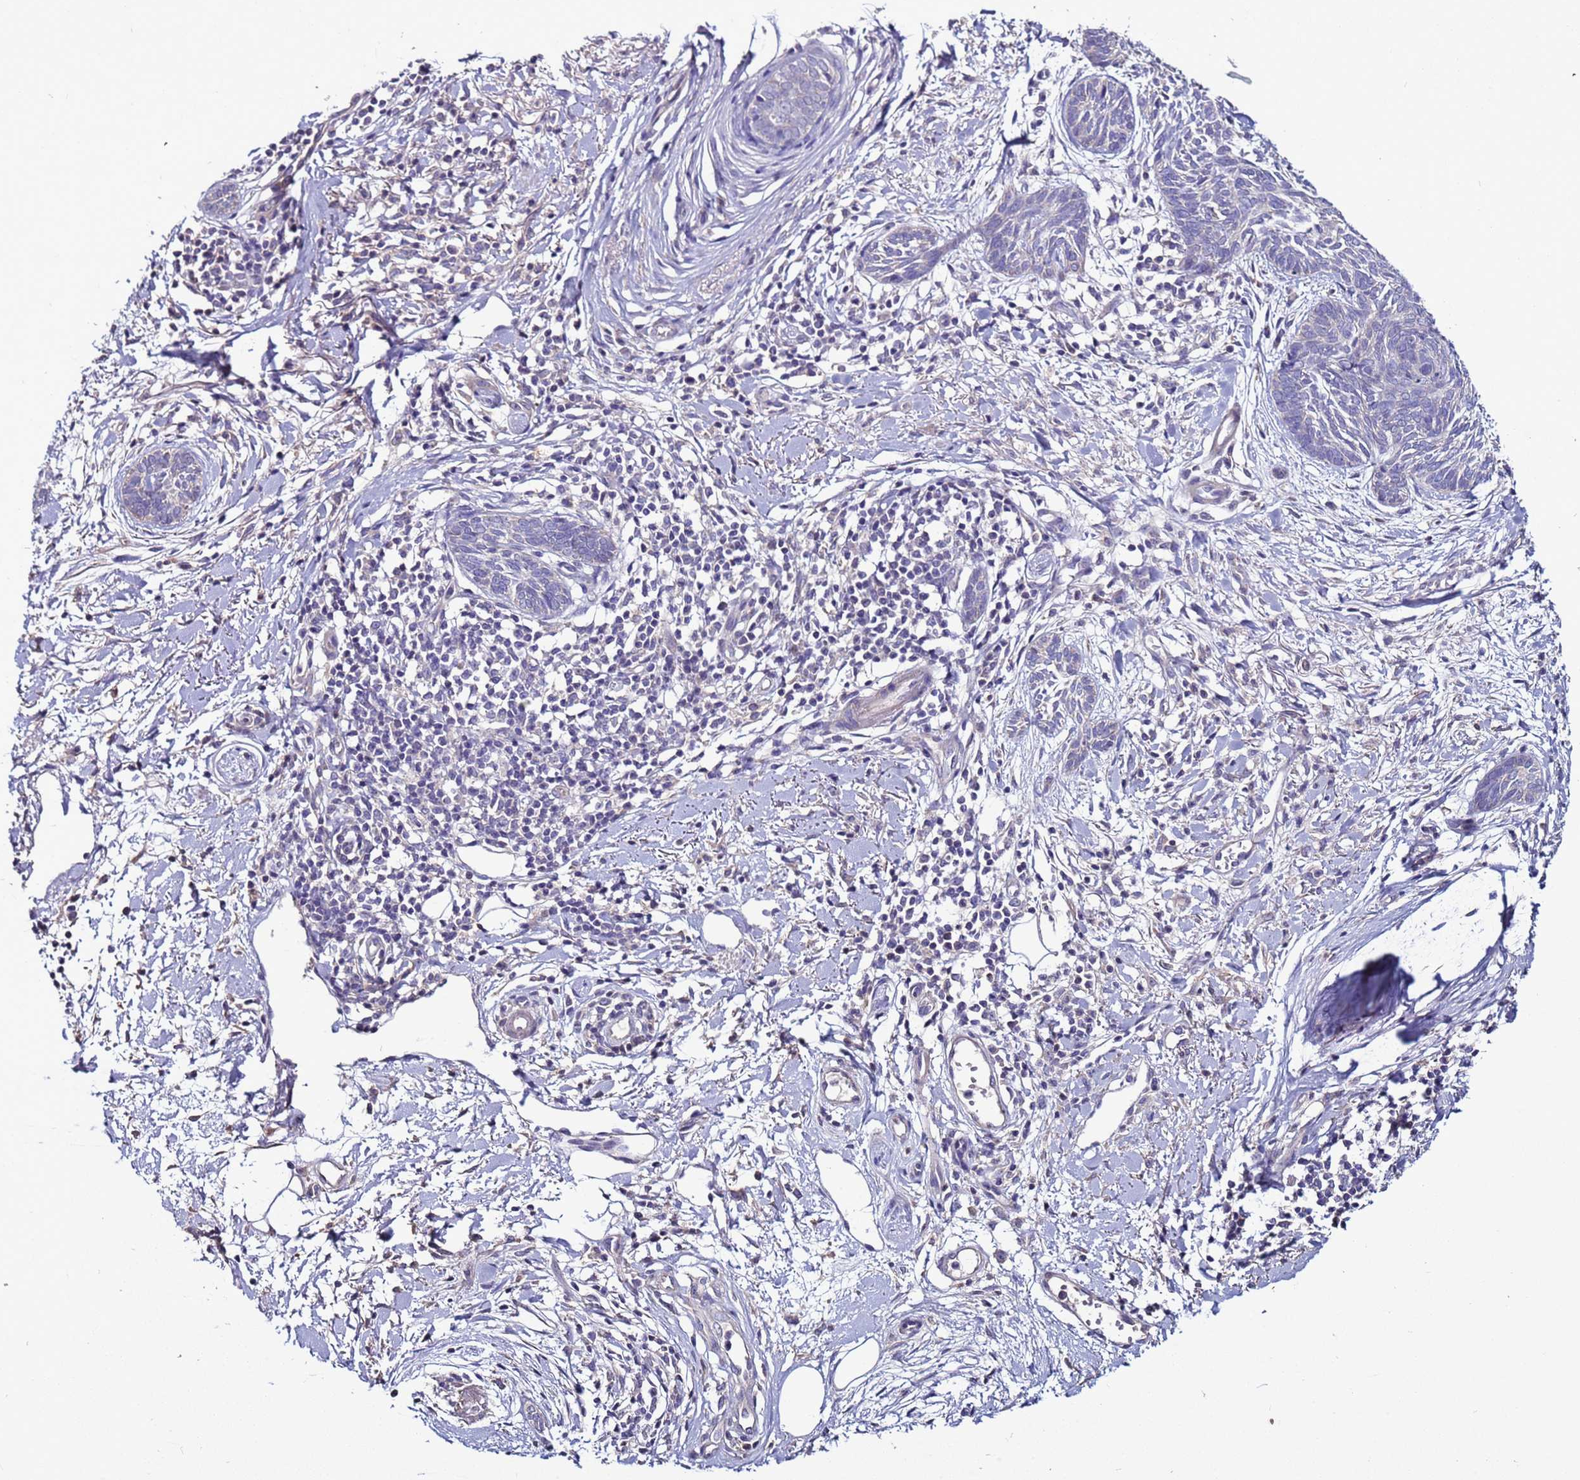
{"staining": {"intensity": "negative", "quantity": "none", "location": "none"}, "tissue": "skin cancer", "cell_type": "Tumor cells", "image_type": "cancer", "snomed": [{"axis": "morphology", "description": "Basal cell carcinoma"}, {"axis": "topography", "description": "Skin"}], "caption": "Tumor cells show no significant positivity in skin cancer (basal cell carcinoma).", "gene": "RABL2B", "patient": {"sex": "female", "age": 81}}